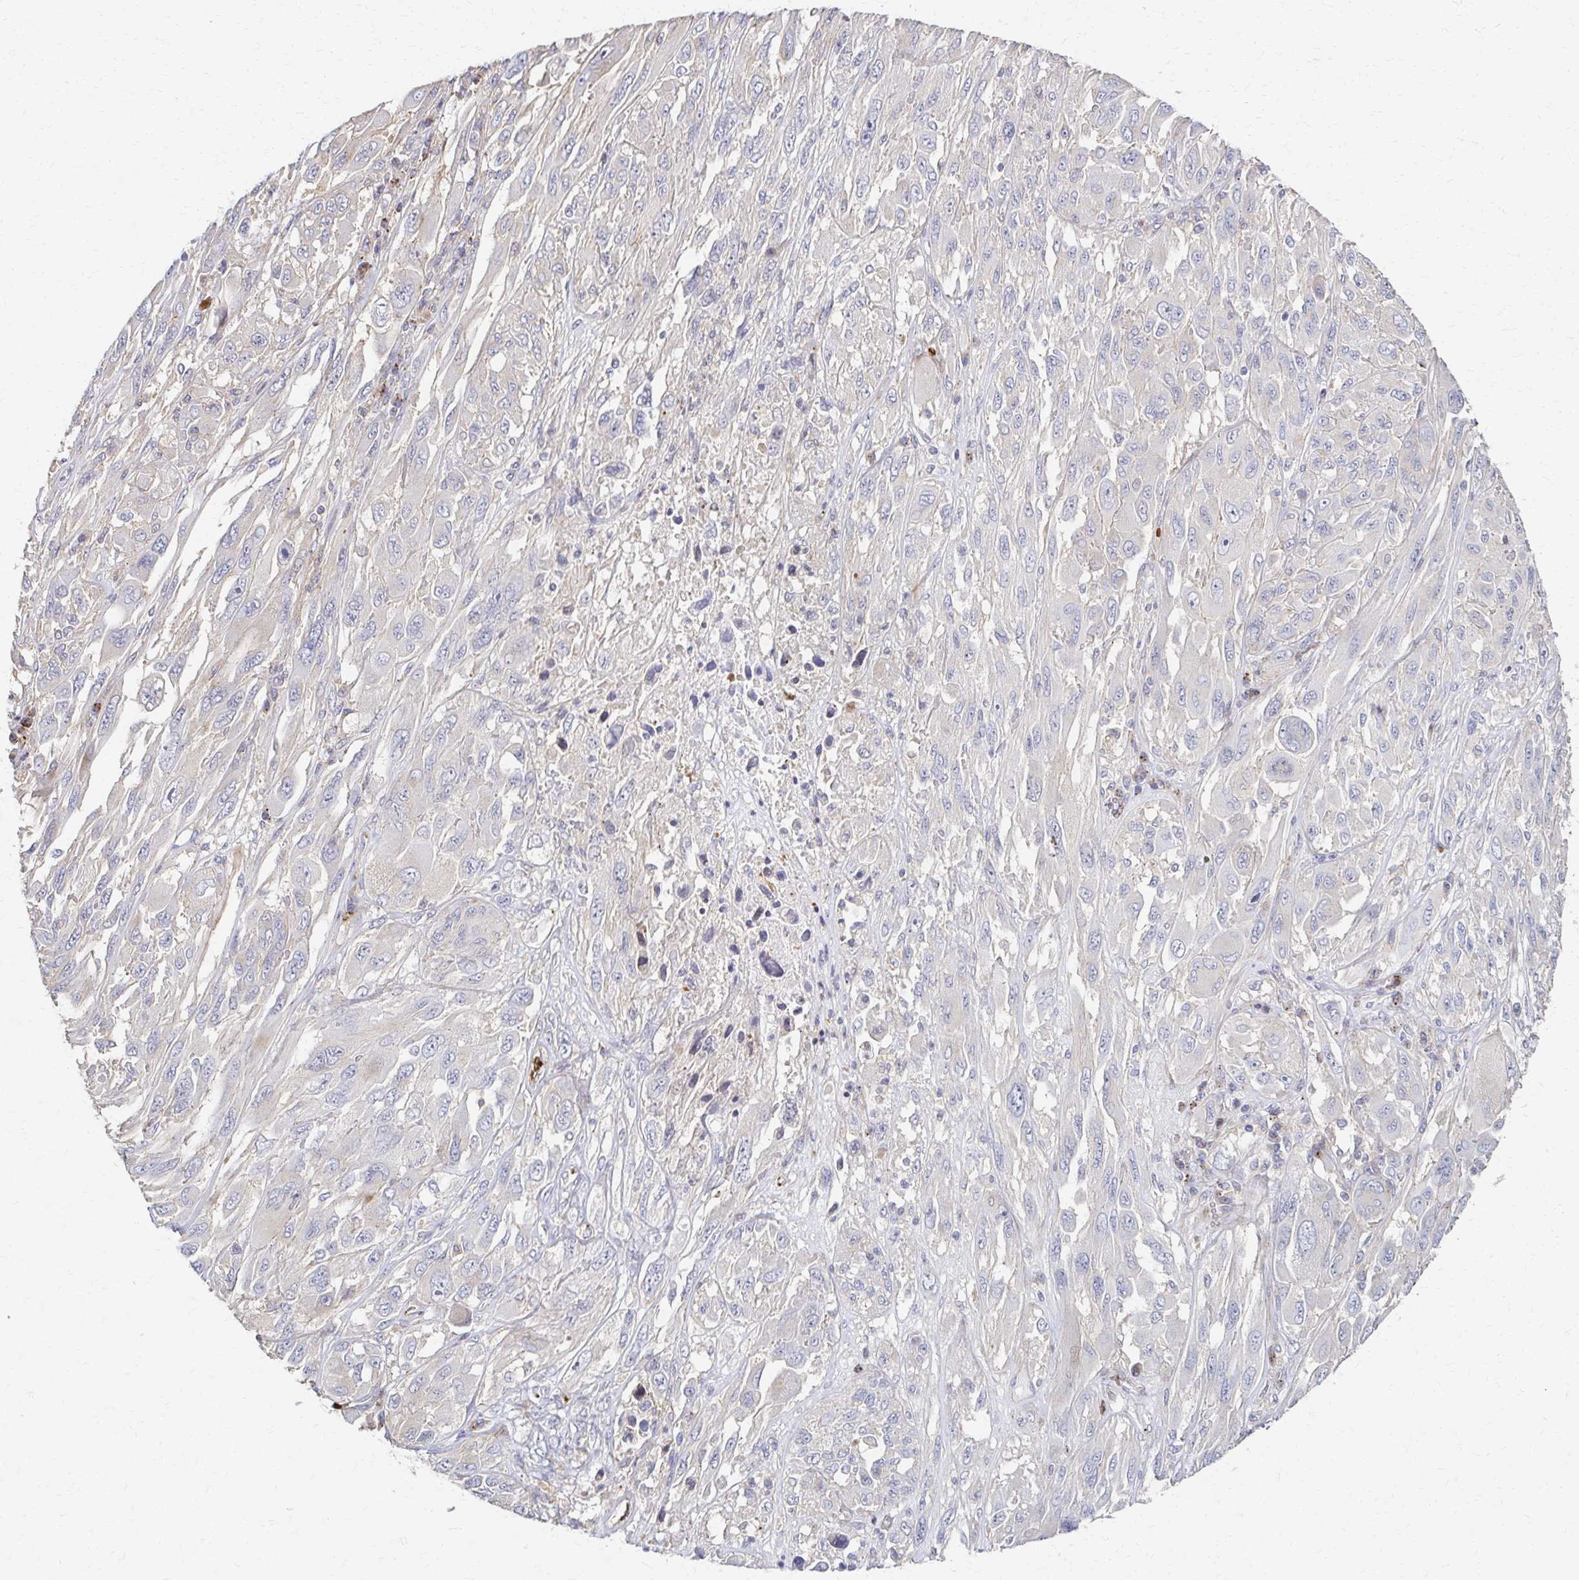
{"staining": {"intensity": "negative", "quantity": "none", "location": "none"}, "tissue": "melanoma", "cell_type": "Tumor cells", "image_type": "cancer", "snomed": [{"axis": "morphology", "description": "Malignant melanoma, NOS"}, {"axis": "topography", "description": "Skin"}], "caption": "This image is of malignant melanoma stained with immunohistochemistry to label a protein in brown with the nuclei are counter-stained blue. There is no expression in tumor cells. The staining was performed using DAB to visualize the protein expression in brown, while the nuclei were stained in blue with hematoxylin (Magnification: 20x).", "gene": "SKA2", "patient": {"sex": "female", "age": 91}}